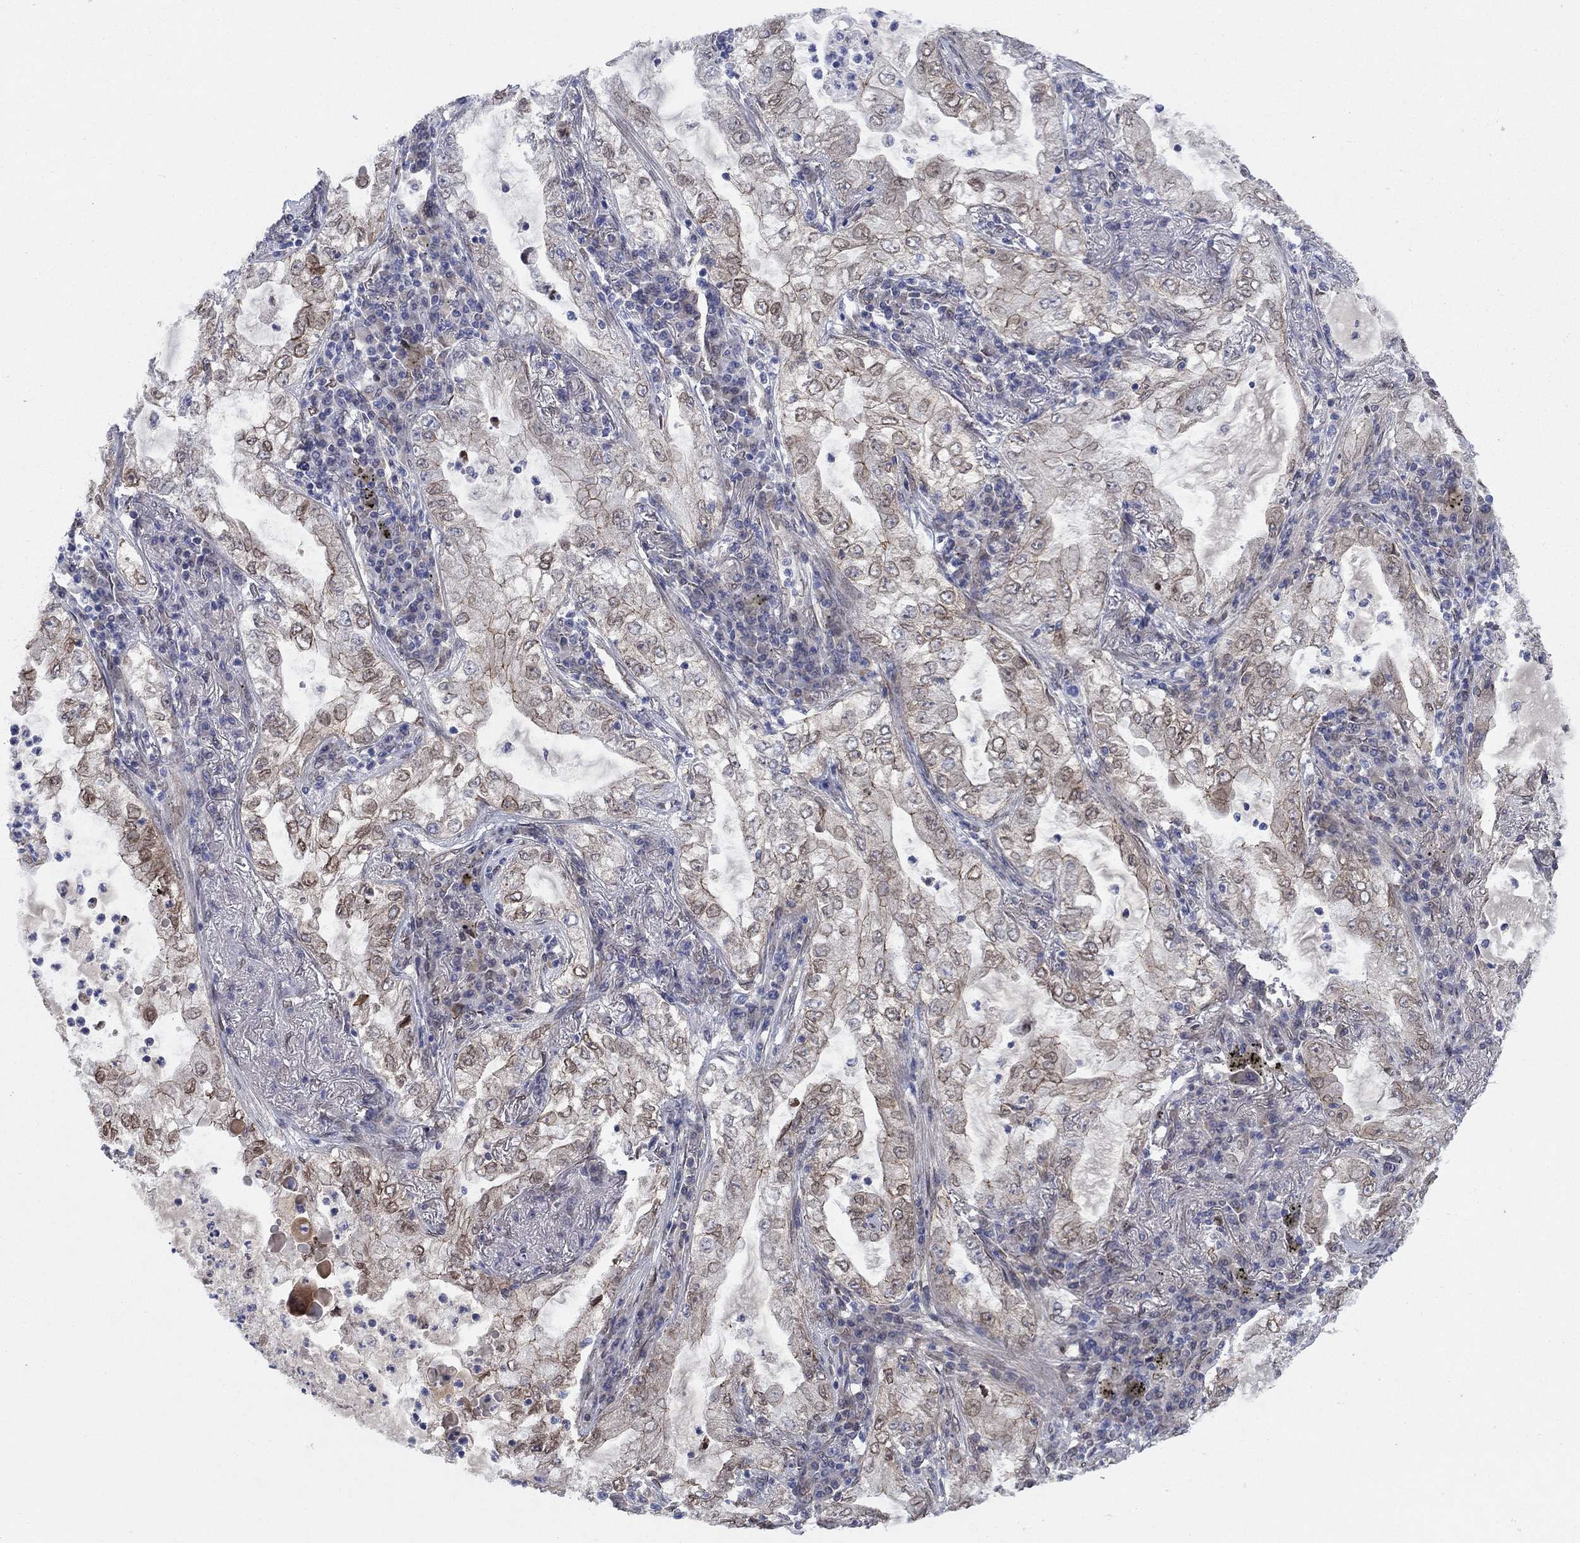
{"staining": {"intensity": "moderate", "quantity": "<25%", "location": "cytoplasmic/membranous"}, "tissue": "lung cancer", "cell_type": "Tumor cells", "image_type": "cancer", "snomed": [{"axis": "morphology", "description": "Adenocarcinoma, NOS"}, {"axis": "topography", "description": "Lung"}], "caption": "Adenocarcinoma (lung) stained with a protein marker reveals moderate staining in tumor cells.", "gene": "EMC9", "patient": {"sex": "female", "age": 73}}